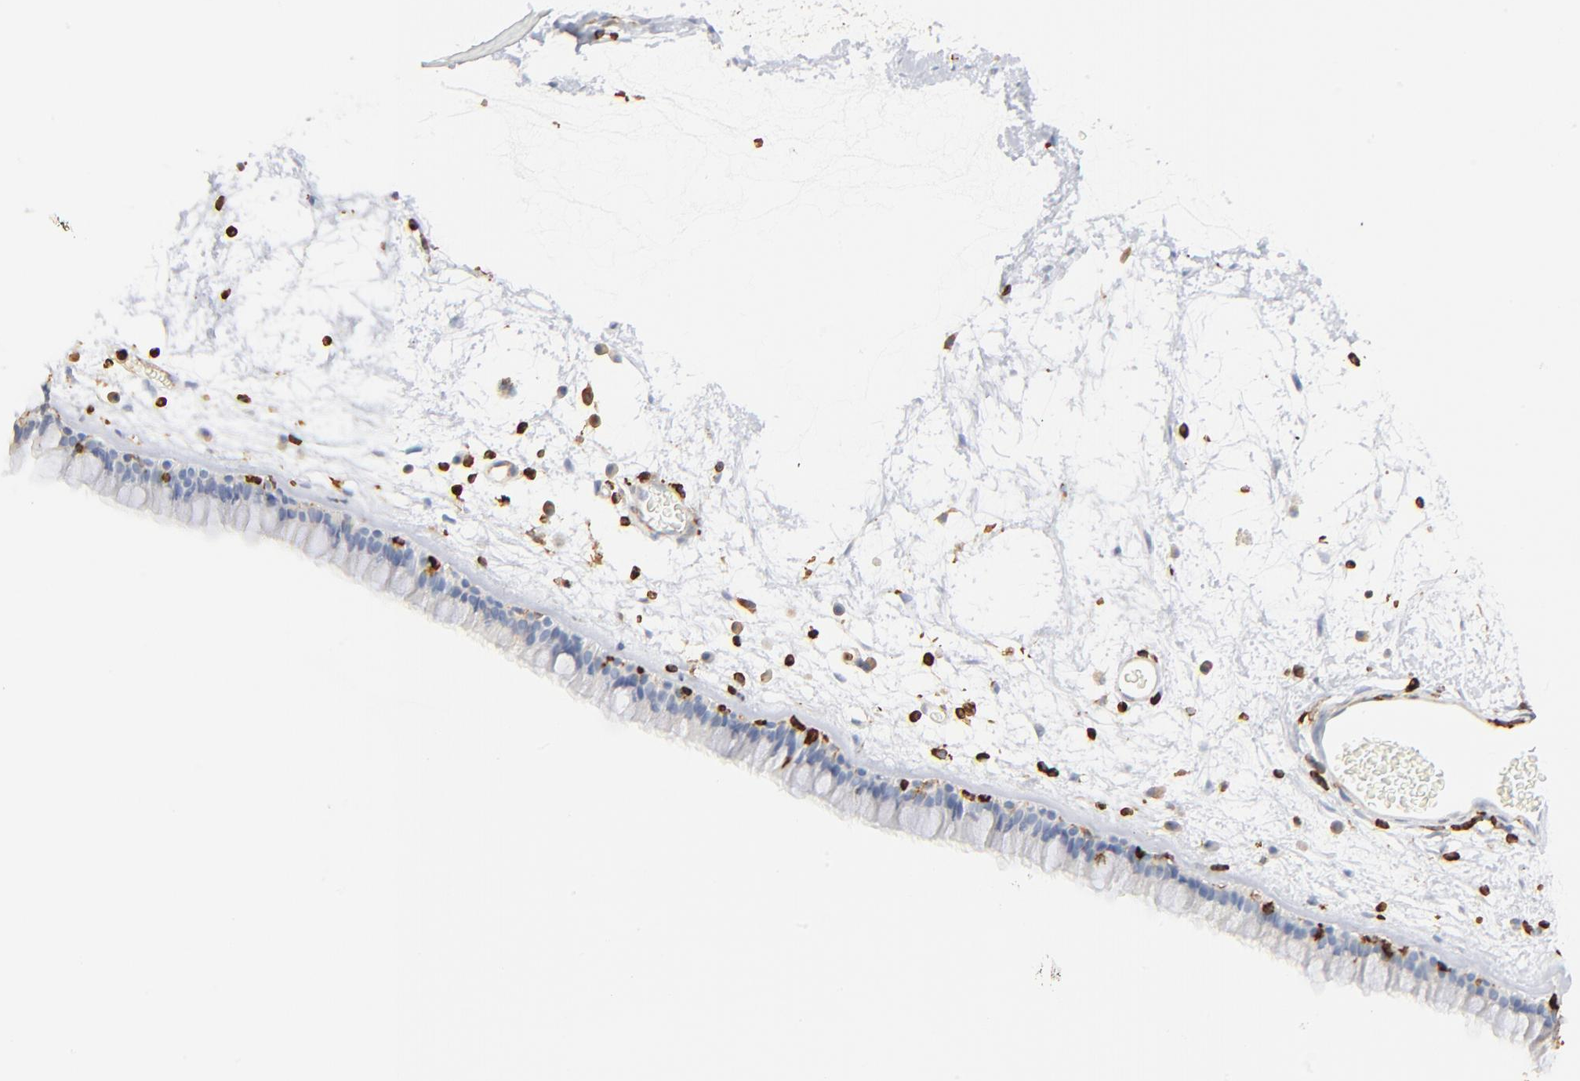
{"staining": {"intensity": "negative", "quantity": "none", "location": "none"}, "tissue": "nasopharynx", "cell_type": "Respiratory epithelial cells", "image_type": "normal", "snomed": [{"axis": "morphology", "description": "Normal tissue, NOS"}, {"axis": "morphology", "description": "Inflammation, NOS"}, {"axis": "topography", "description": "Nasopharynx"}], "caption": "Human nasopharynx stained for a protein using IHC reveals no expression in respiratory epithelial cells.", "gene": "SH3KBP1", "patient": {"sex": "male", "age": 48}}